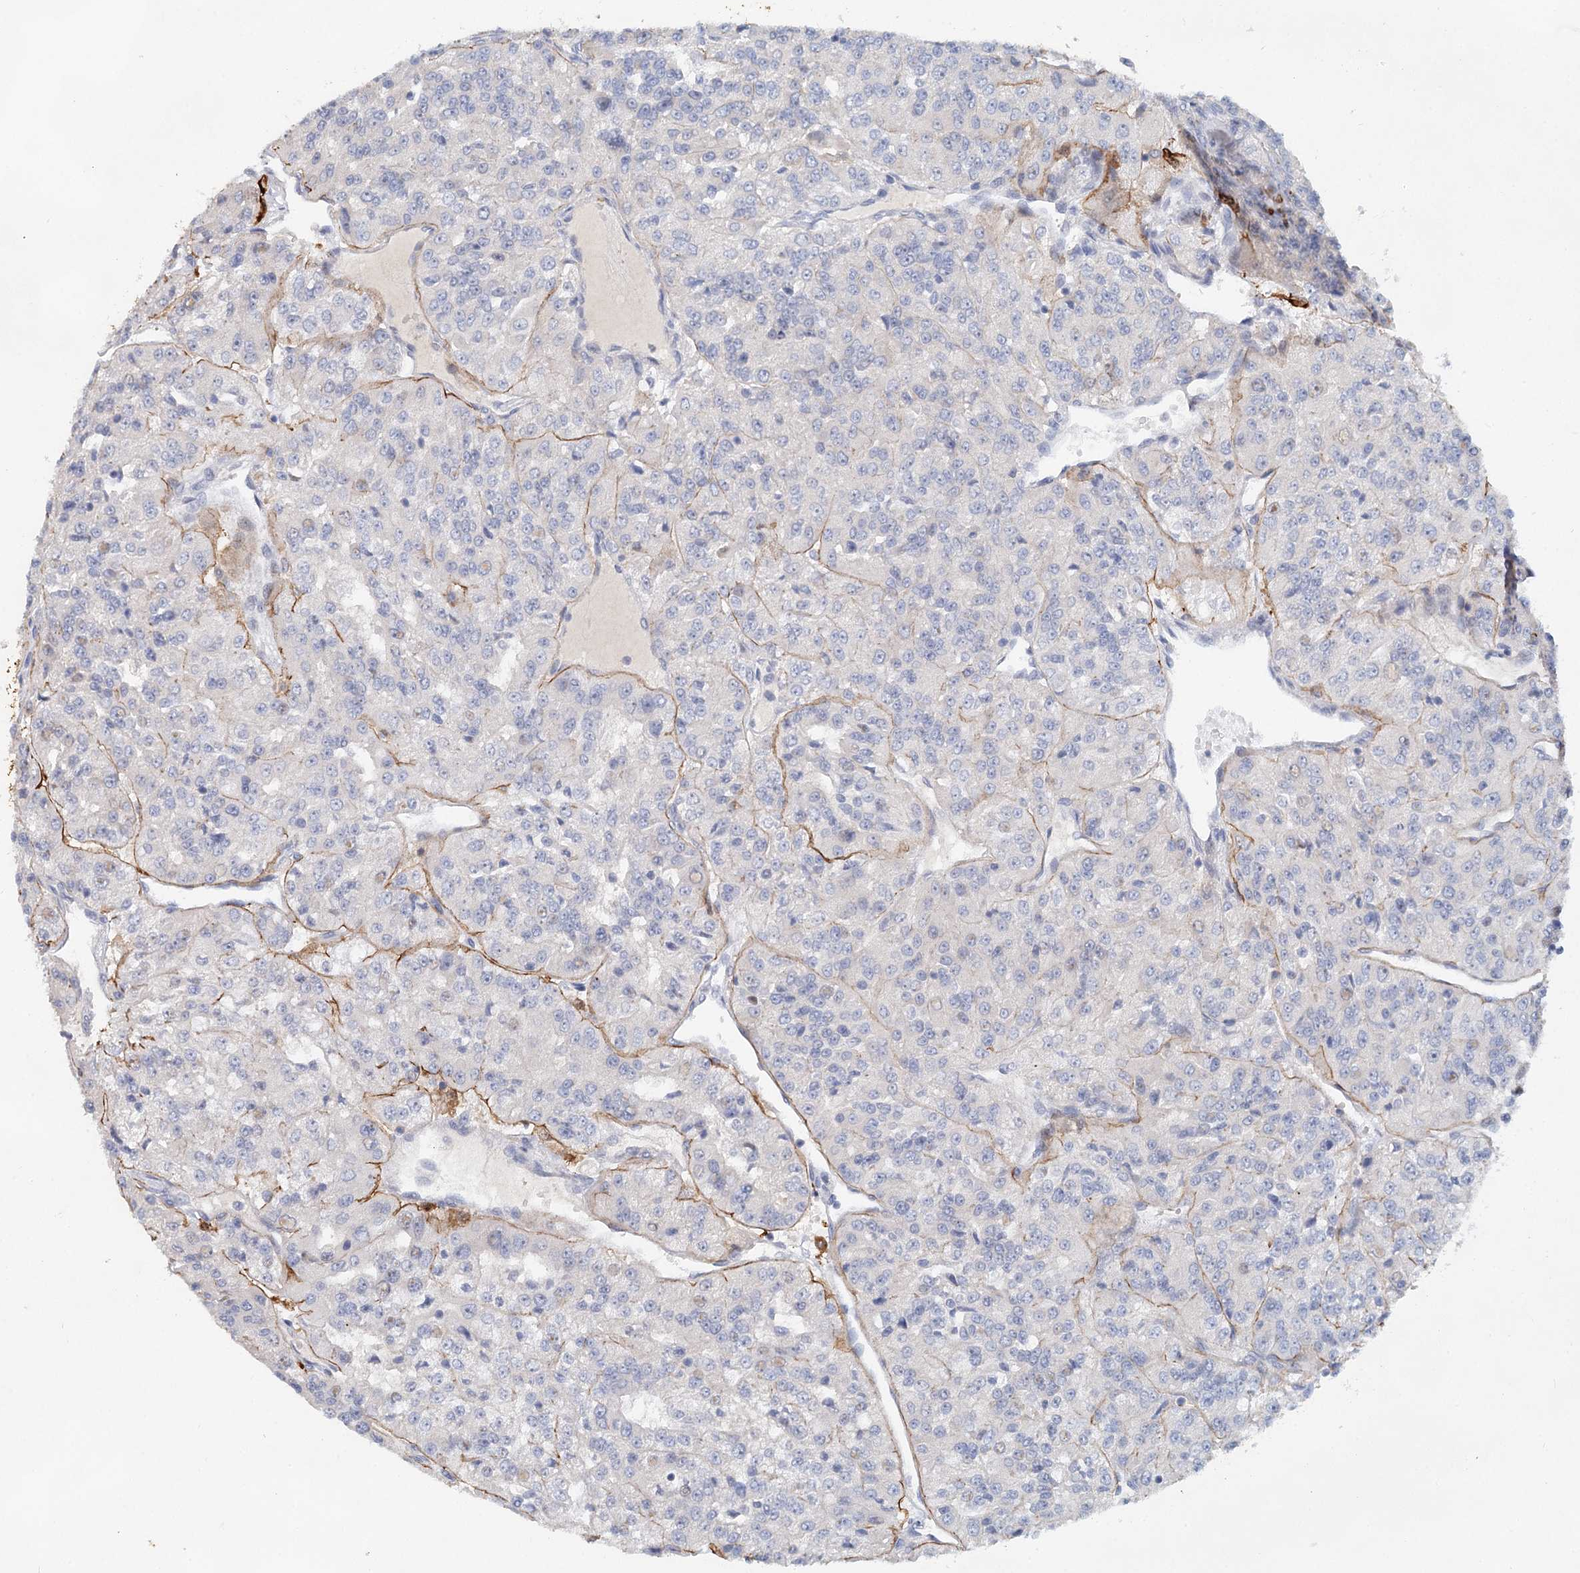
{"staining": {"intensity": "moderate", "quantity": "<25%", "location": "cytoplasmic/membranous"}, "tissue": "renal cancer", "cell_type": "Tumor cells", "image_type": "cancer", "snomed": [{"axis": "morphology", "description": "Adenocarcinoma, NOS"}, {"axis": "topography", "description": "Kidney"}], "caption": "This is a micrograph of immunohistochemistry staining of renal cancer (adenocarcinoma), which shows moderate staining in the cytoplasmic/membranous of tumor cells.", "gene": "SLC19A3", "patient": {"sex": "female", "age": 63}}